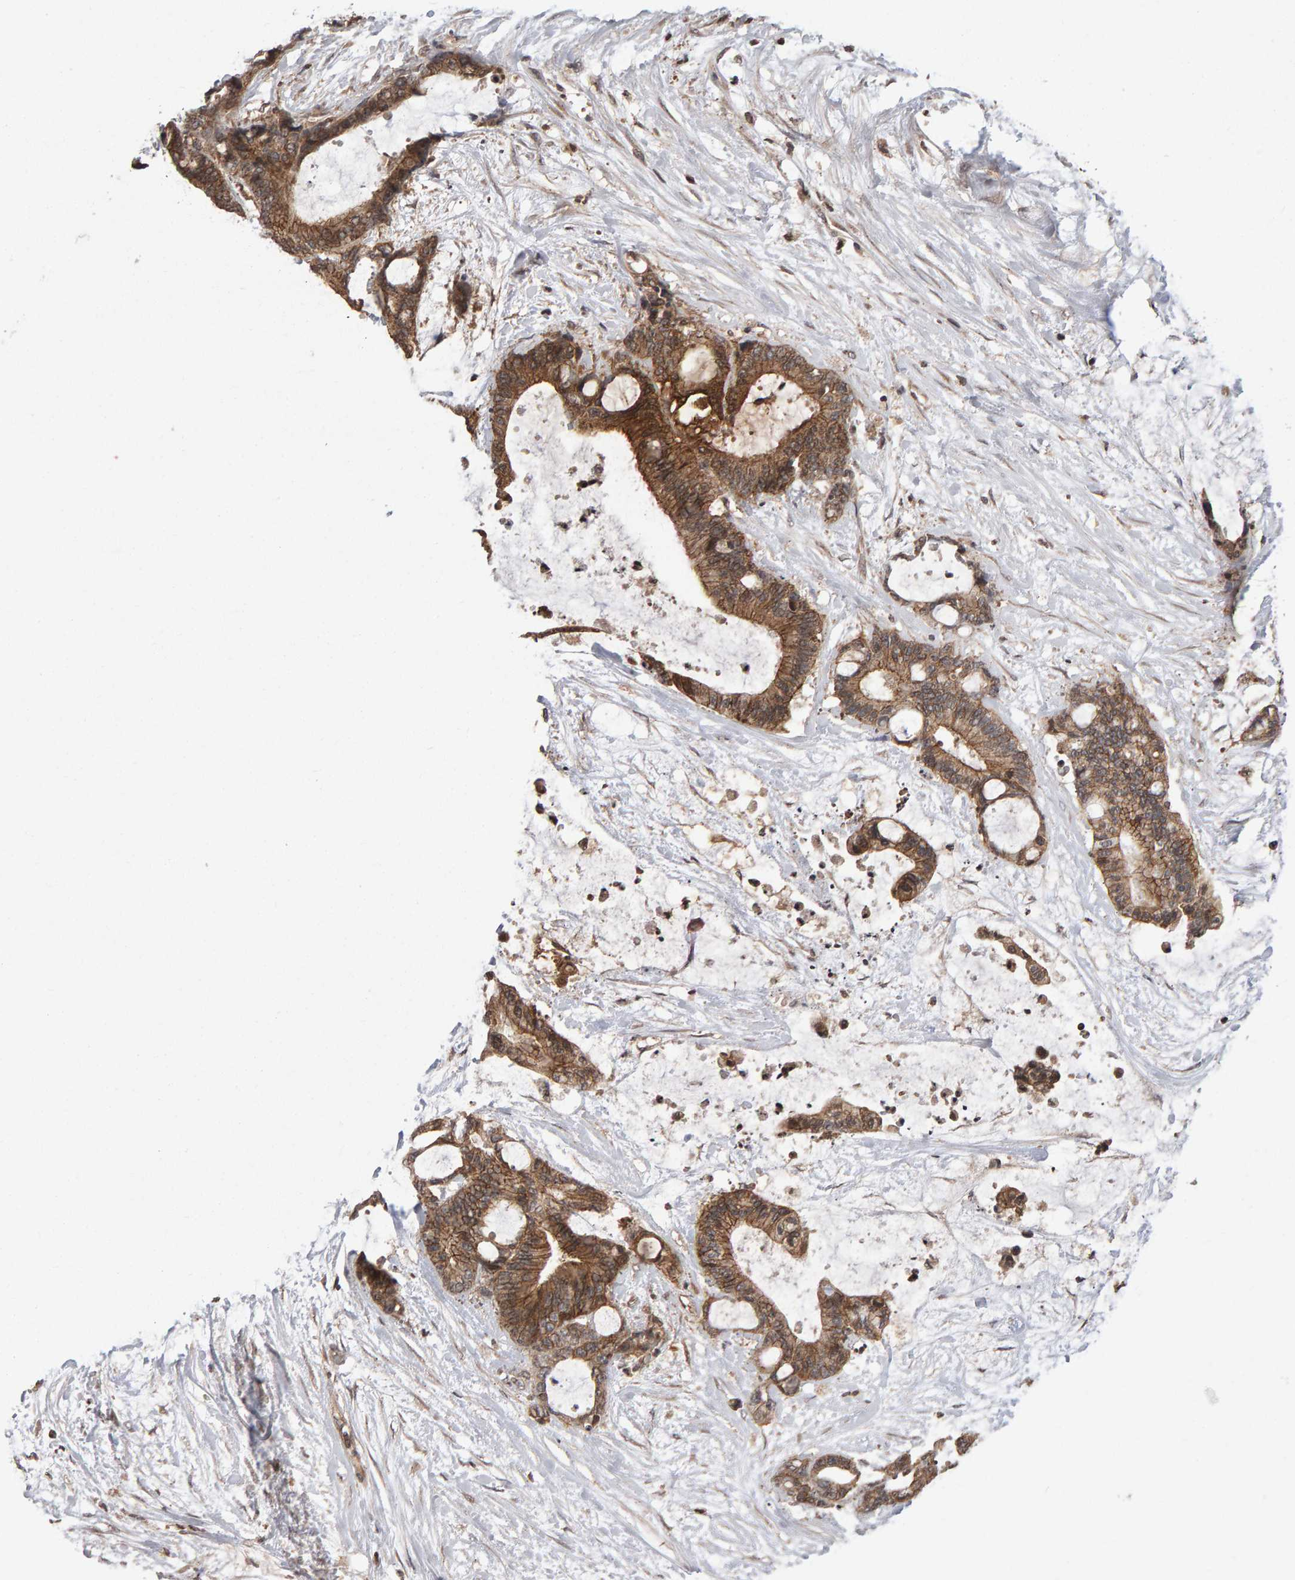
{"staining": {"intensity": "moderate", "quantity": ">75%", "location": "cytoplasmic/membranous"}, "tissue": "liver cancer", "cell_type": "Tumor cells", "image_type": "cancer", "snomed": [{"axis": "morphology", "description": "Cholangiocarcinoma"}, {"axis": "topography", "description": "Liver"}], "caption": "IHC histopathology image of neoplastic tissue: human cholangiocarcinoma (liver) stained using immunohistochemistry displays medium levels of moderate protein expression localized specifically in the cytoplasmic/membranous of tumor cells, appearing as a cytoplasmic/membranous brown color.", "gene": "SCRIB", "patient": {"sex": "female", "age": 73}}